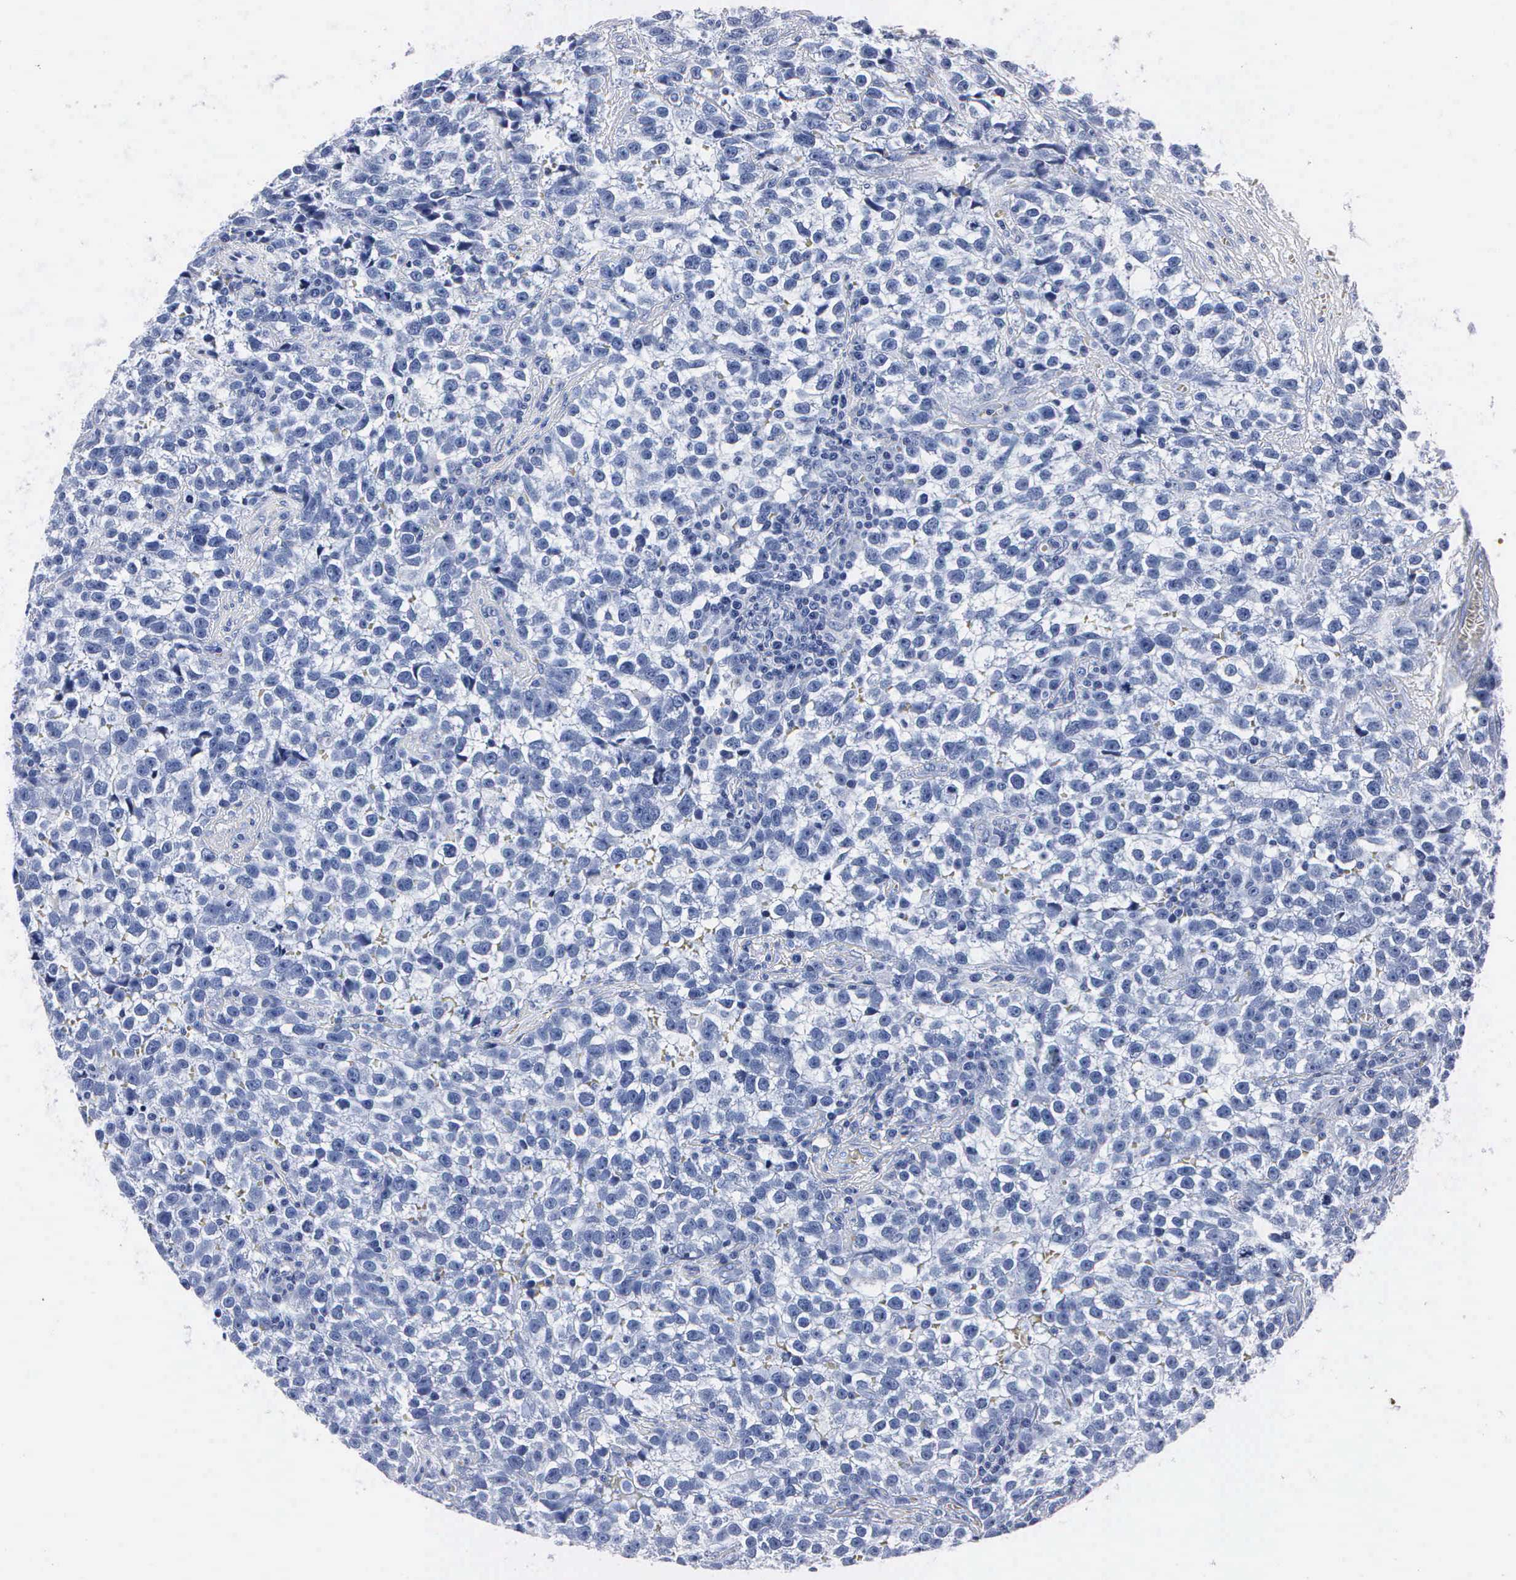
{"staining": {"intensity": "negative", "quantity": "none", "location": "none"}, "tissue": "testis cancer", "cell_type": "Tumor cells", "image_type": "cancer", "snomed": [{"axis": "morphology", "description": "Seminoma, NOS"}, {"axis": "topography", "description": "Testis"}], "caption": "Tumor cells show no significant expression in testis seminoma.", "gene": "MB", "patient": {"sex": "male", "age": 38}}